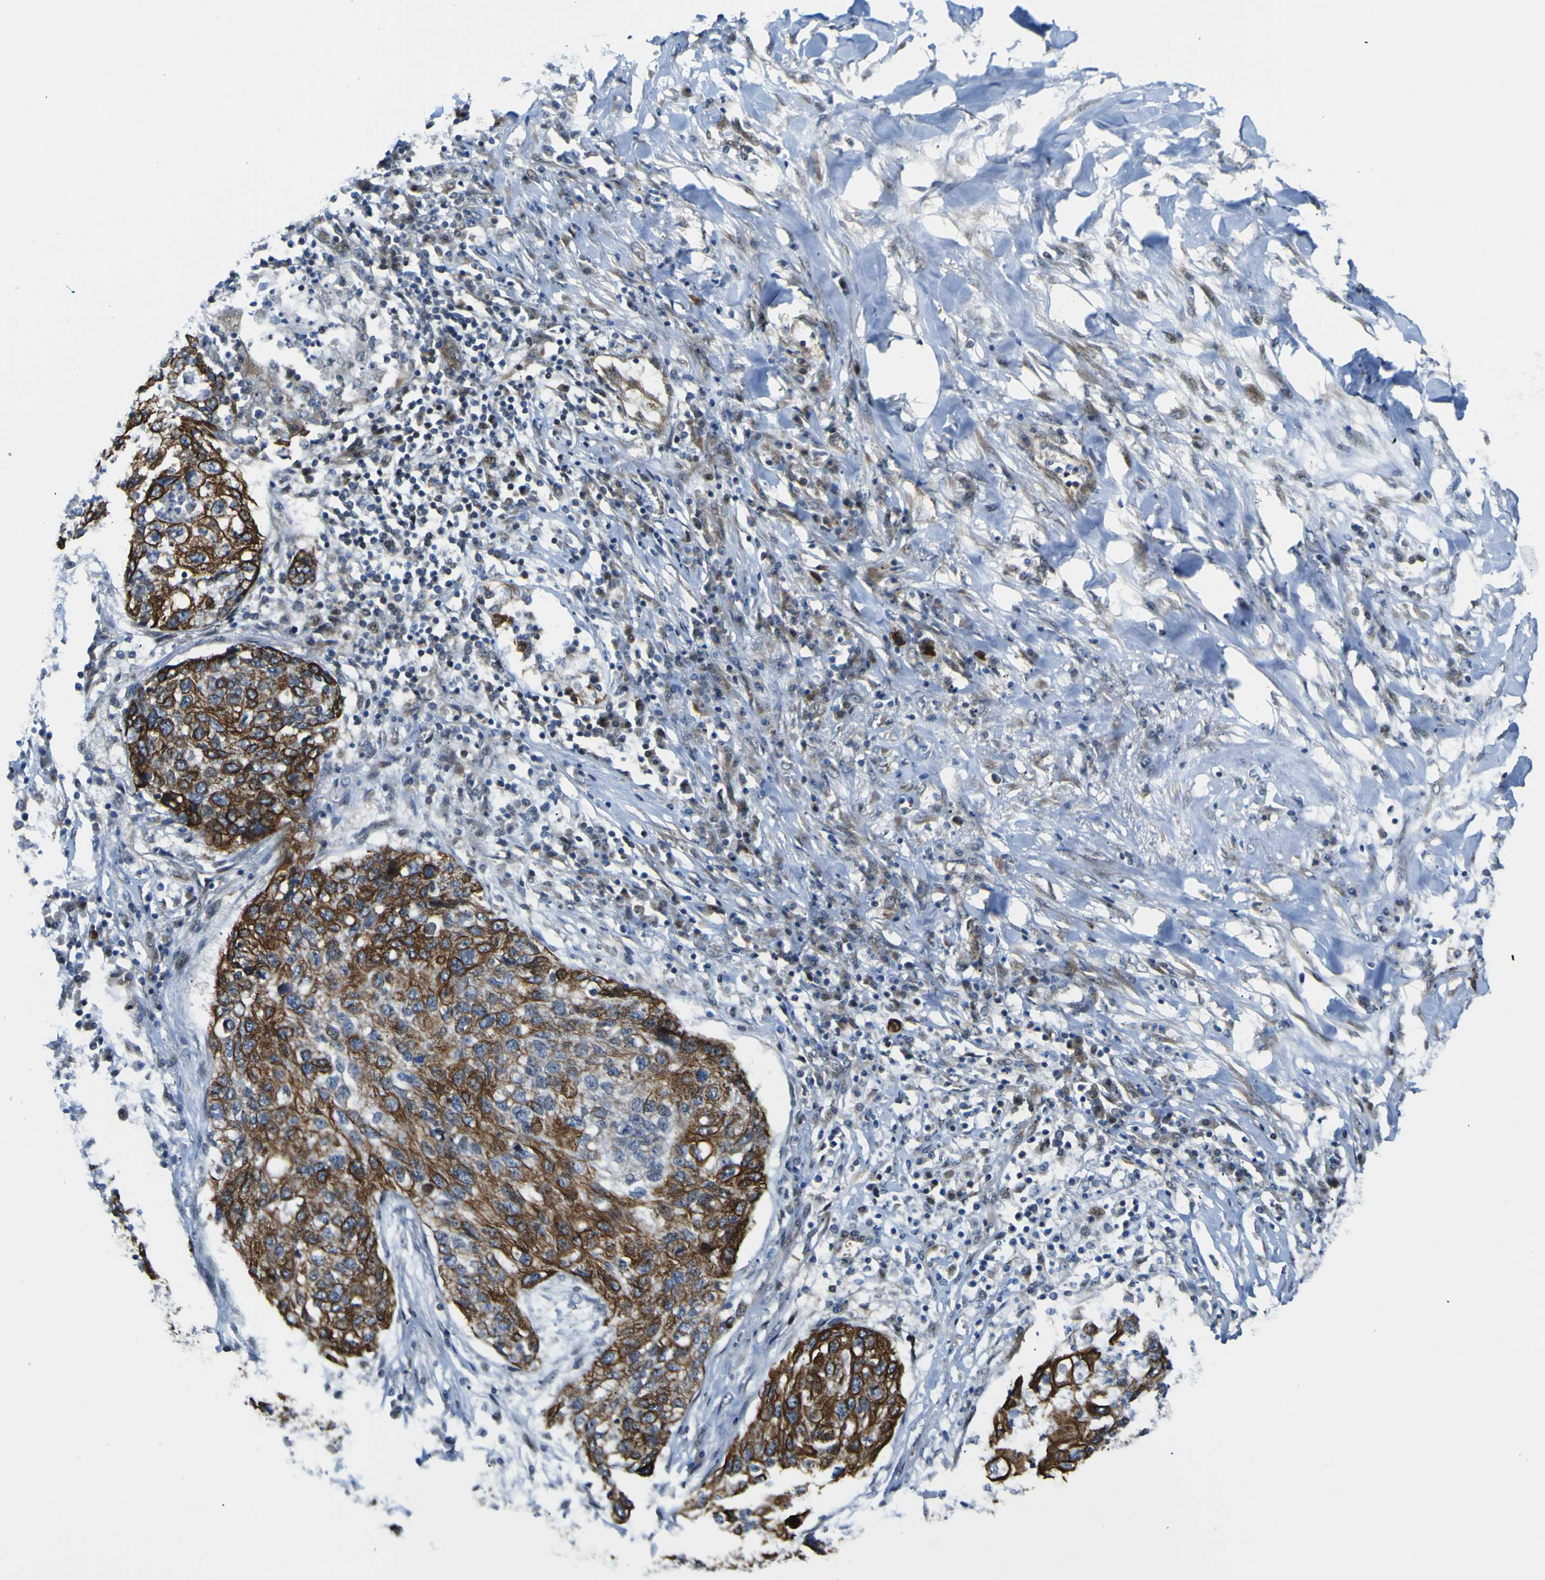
{"staining": {"intensity": "strong", "quantity": ">75%", "location": "cytoplasmic/membranous"}, "tissue": "lung cancer", "cell_type": "Tumor cells", "image_type": "cancer", "snomed": [{"axis": "morphology", "description": "Squamous cell carcinoma, NOS"}, {"axis": "topography", "description": "Lung"}], "caption": "A photomicrograph showing strong cytoplasmic/membranous expression in approximately >75% of tumor cells in lung cancer, as visualized by brown immunohistochemical staining.", "gene": "KDM7A", "patient": {"sex": "female", "age": 63}}